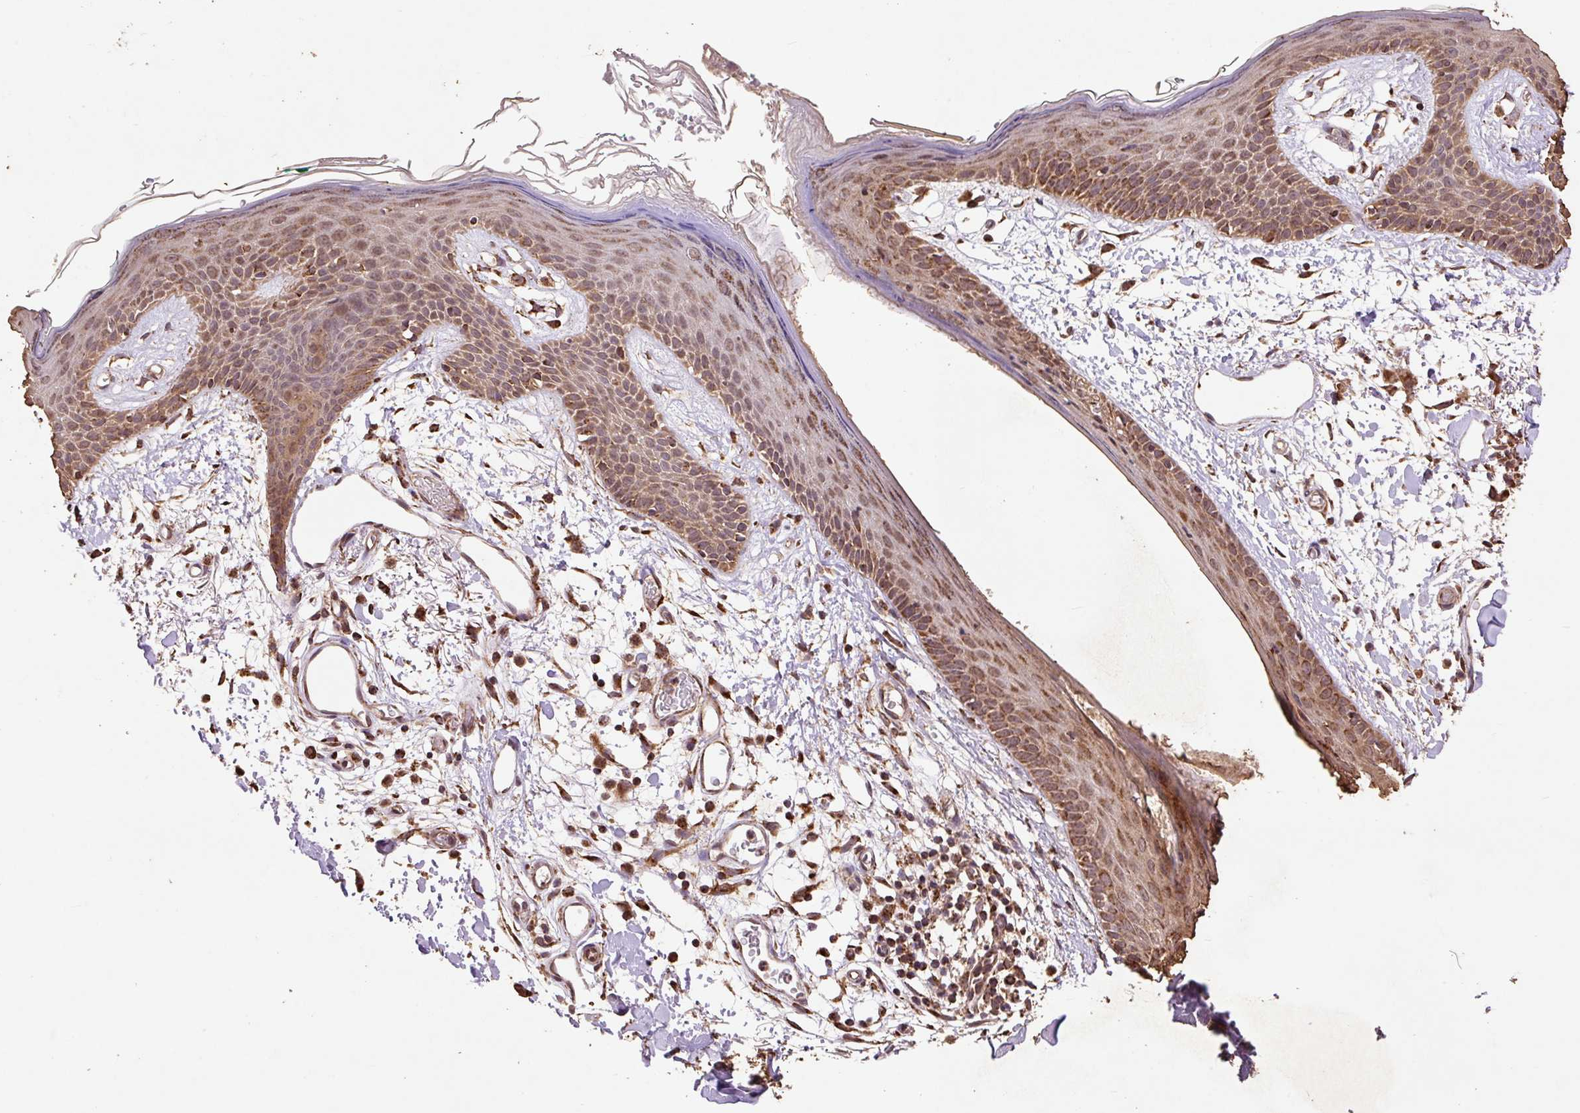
{"staining": {"intensity": "strong", "quantity": "25%-75%", "location": "cytoplasmic/membranous,nuclear"}, "tissue": "skin", "cell_type": "Fibroblasts", "image_type": "normal", "snomed": [{"axis": "morphology", "description": "Normal tissue, NOS"}, {"axis": "topography", "description": "Skin"}], "caption": "Benign skin reveals strong cytoplasmic/membranous,nuclear positivity in about 25%-75% of fibroblasts.", "gene": "ATP5F1A", "patient": {"sex": "male", "age": 79}}